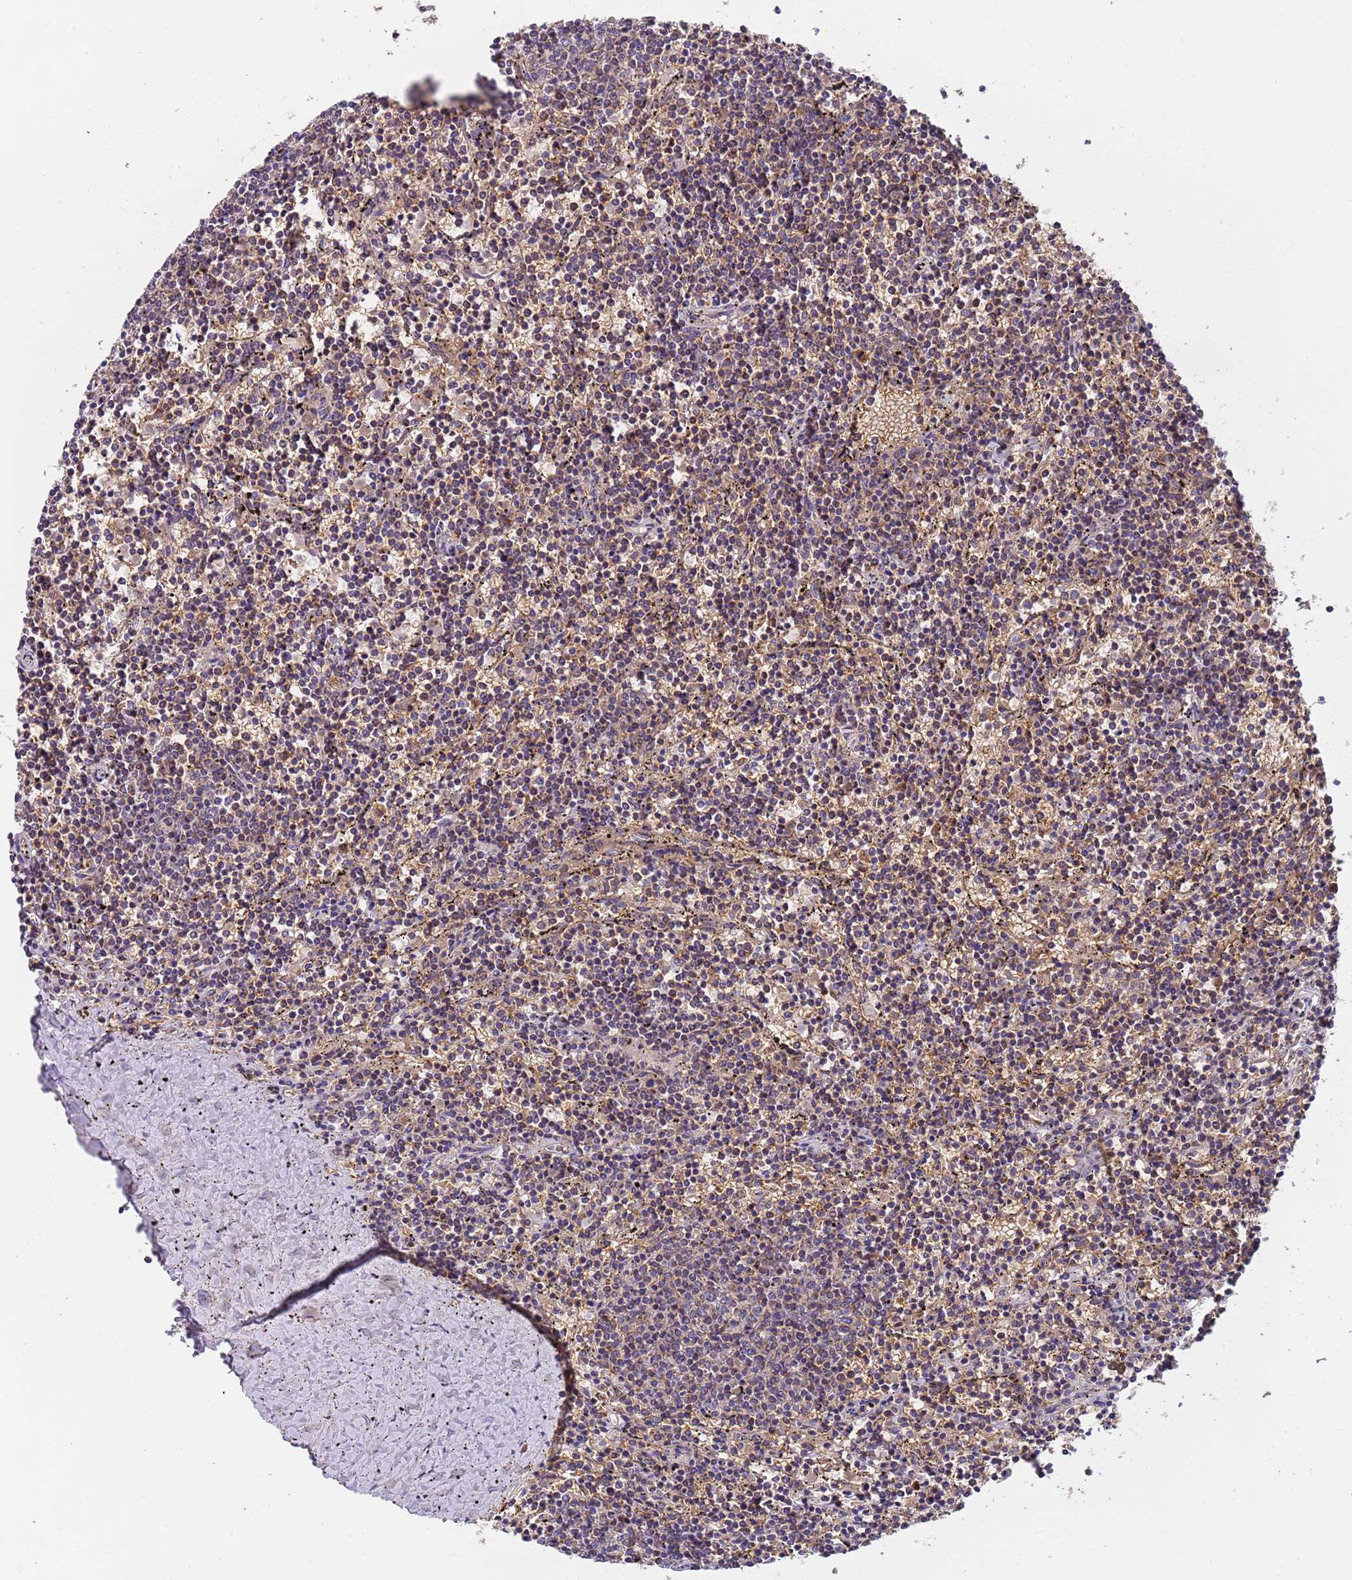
{"staining": {"intensity": "weak", "quantity": "<25%", "location": "cytoplasmic/membranous"}, "tissue": "lymphoma", "cell_type": "Tumor cells", "image_type": "cancer", "snomed": [{"axis": "morphology", "description": "Malignant lymphoma, non-Hodgkin's type, Low grade"}, {"axis": "topography", "description": "Spleen"}], "caption": "This histopathology image is of lymphoma stained with immunohistochemistry to label a protein in brown with the nuclei are counter-stained blue. There is no positivity in tumor cells.", "gene": "TMEM126A", "patient": {"sex": "female", "age": 50}}